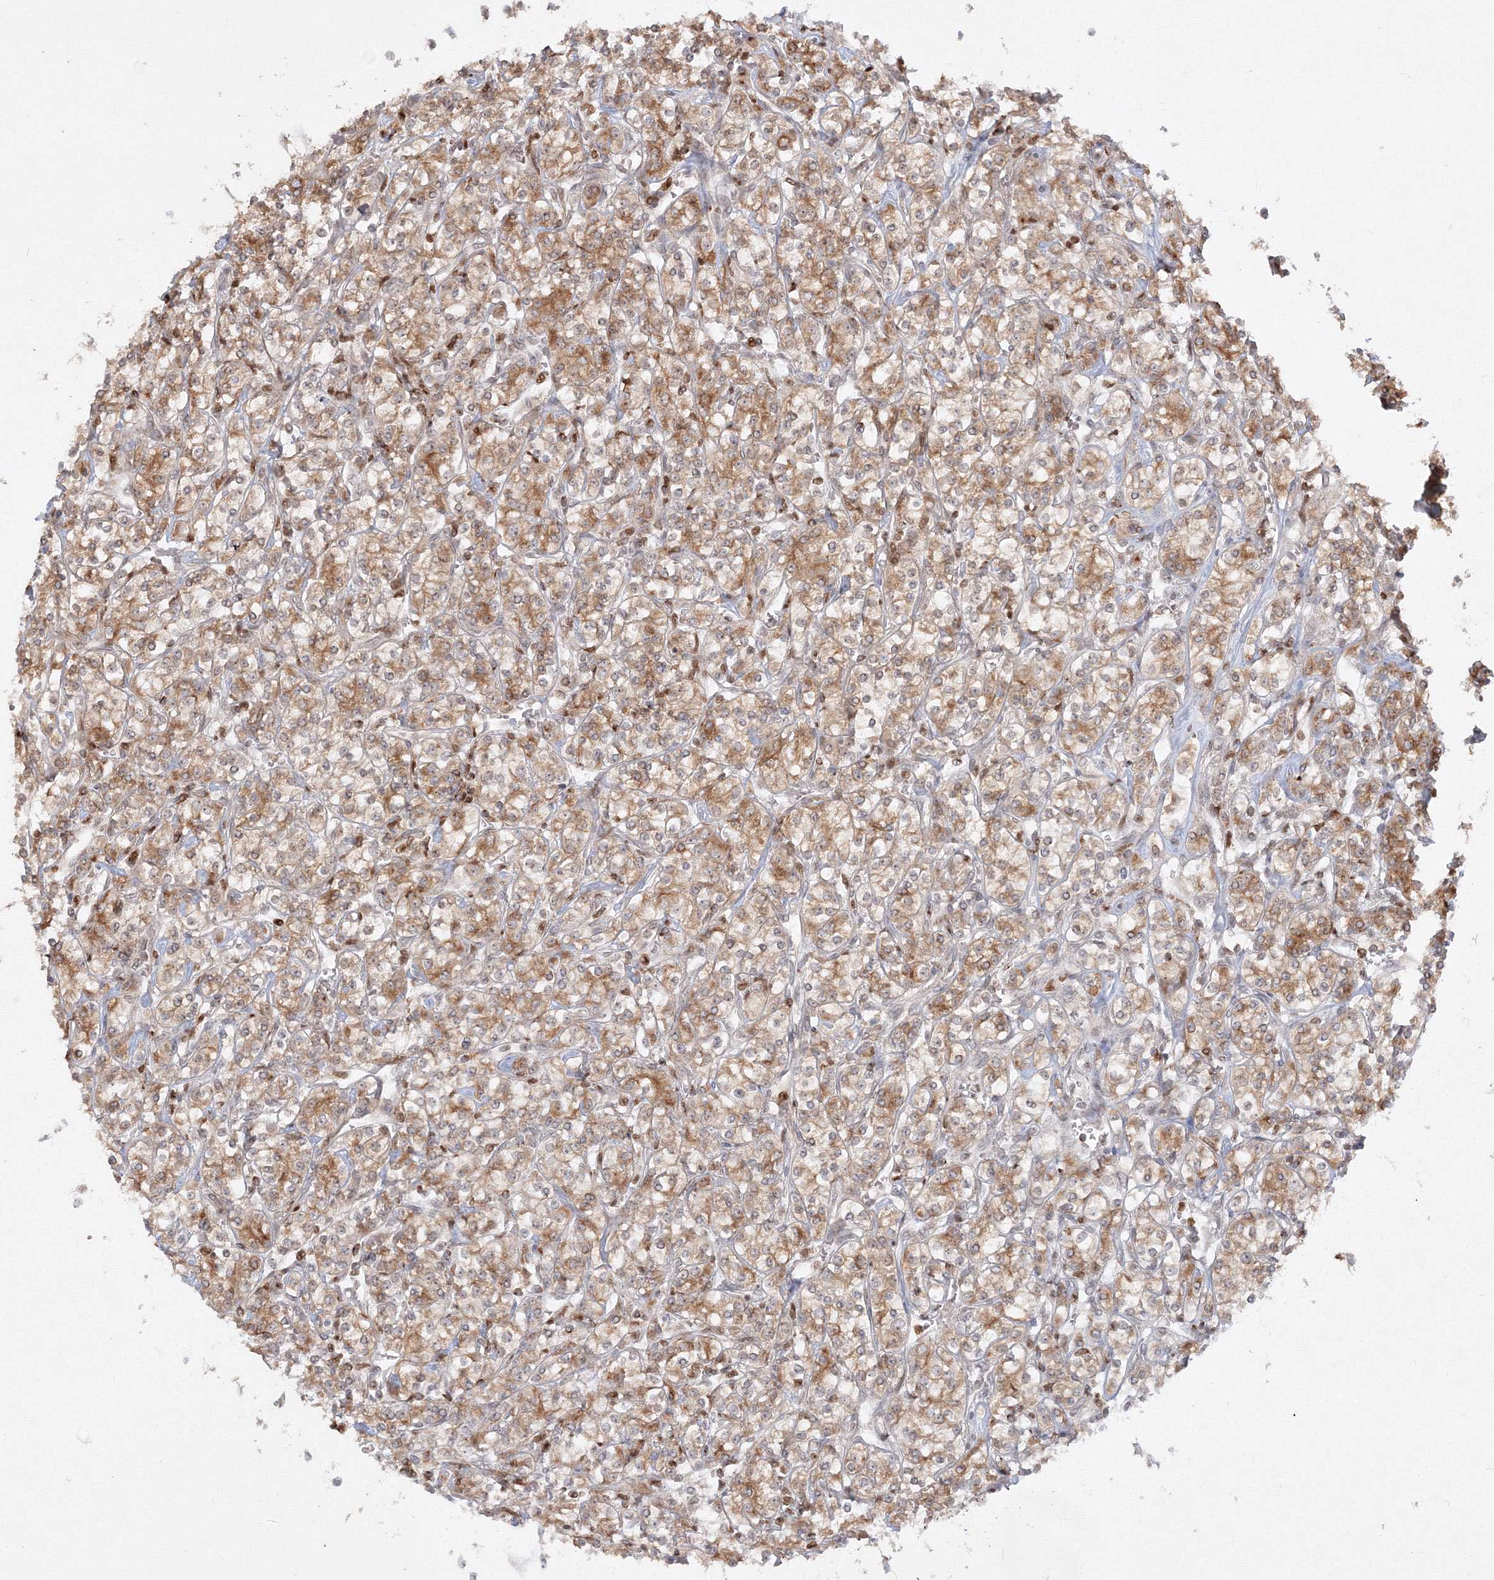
{"staining": {"intensity": "moderate", "quantity": ">75%", "location": "cytoplasmic/membranous"}, "tissue": "renal cancer", "cell_type": "Tumor cells", "image_type": "cancer", "snomed": [{"axis": "morphology", "description": "Adenocarcinoma, NOS"}, {"axis": "topography", "description": "Kidney"}], "caption": "IHC photomicrograph of neoplastic tissue: adenocarcinoma (renal) stained using IHC reveals medium levels of moderate protein expression localized specifically in the cytoplasmic/membranous of tumor cells, appearing as a cytoplasmic/membranous brown color.", "gene": "TMEM50B", "patient": {"sex": "male", "age": 77}}